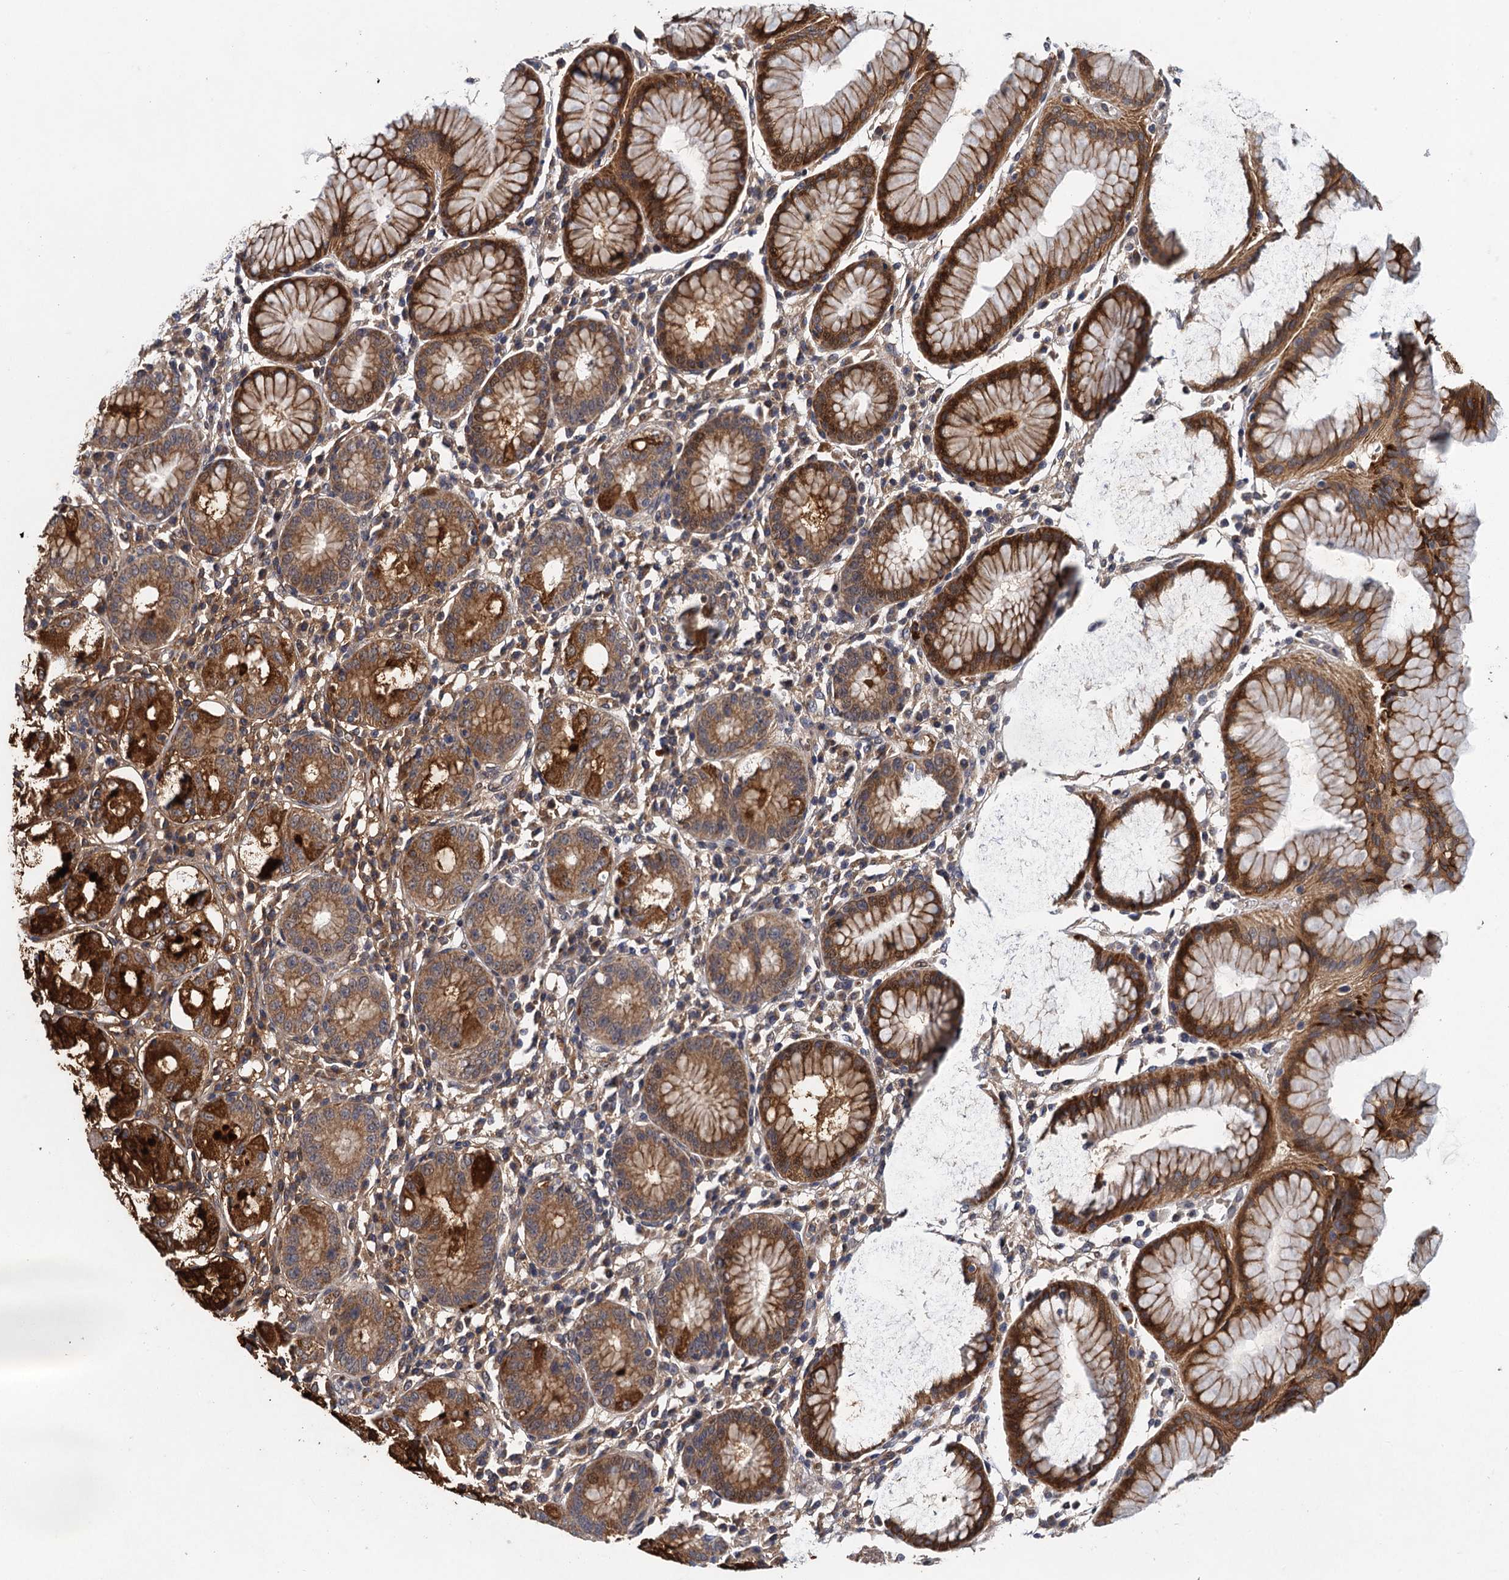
{"staining": {"intensity": "strong", "quantity": "25%-75%", "location": "cytoplasmic/membranous"}, "tissue": "stomach", "cell_type": "Glandular cells", "image_type": "normal", "snomed": [{"axis": "morphology", "description": "Normal tissue, NOS"}, {"axis": "topography", "description": "Stomach"}, {"axis": "topography", "description": "Stomach, lower"}], "caption": "Immunohistochemistry (IHC) staining of unremarkable stomach, which shows high levels of strong cytoplasmic/membranous staining in approximately 25%-75% of glandular cells indicating strong cytoplasmic/membranous protein positivity. The staining was performed using DAB (brown) for protein detection and nuclei were counterstained in hematoxylin (blue).", "gene": "MDM1", "patient": {"sex": "female", "age": 56}}